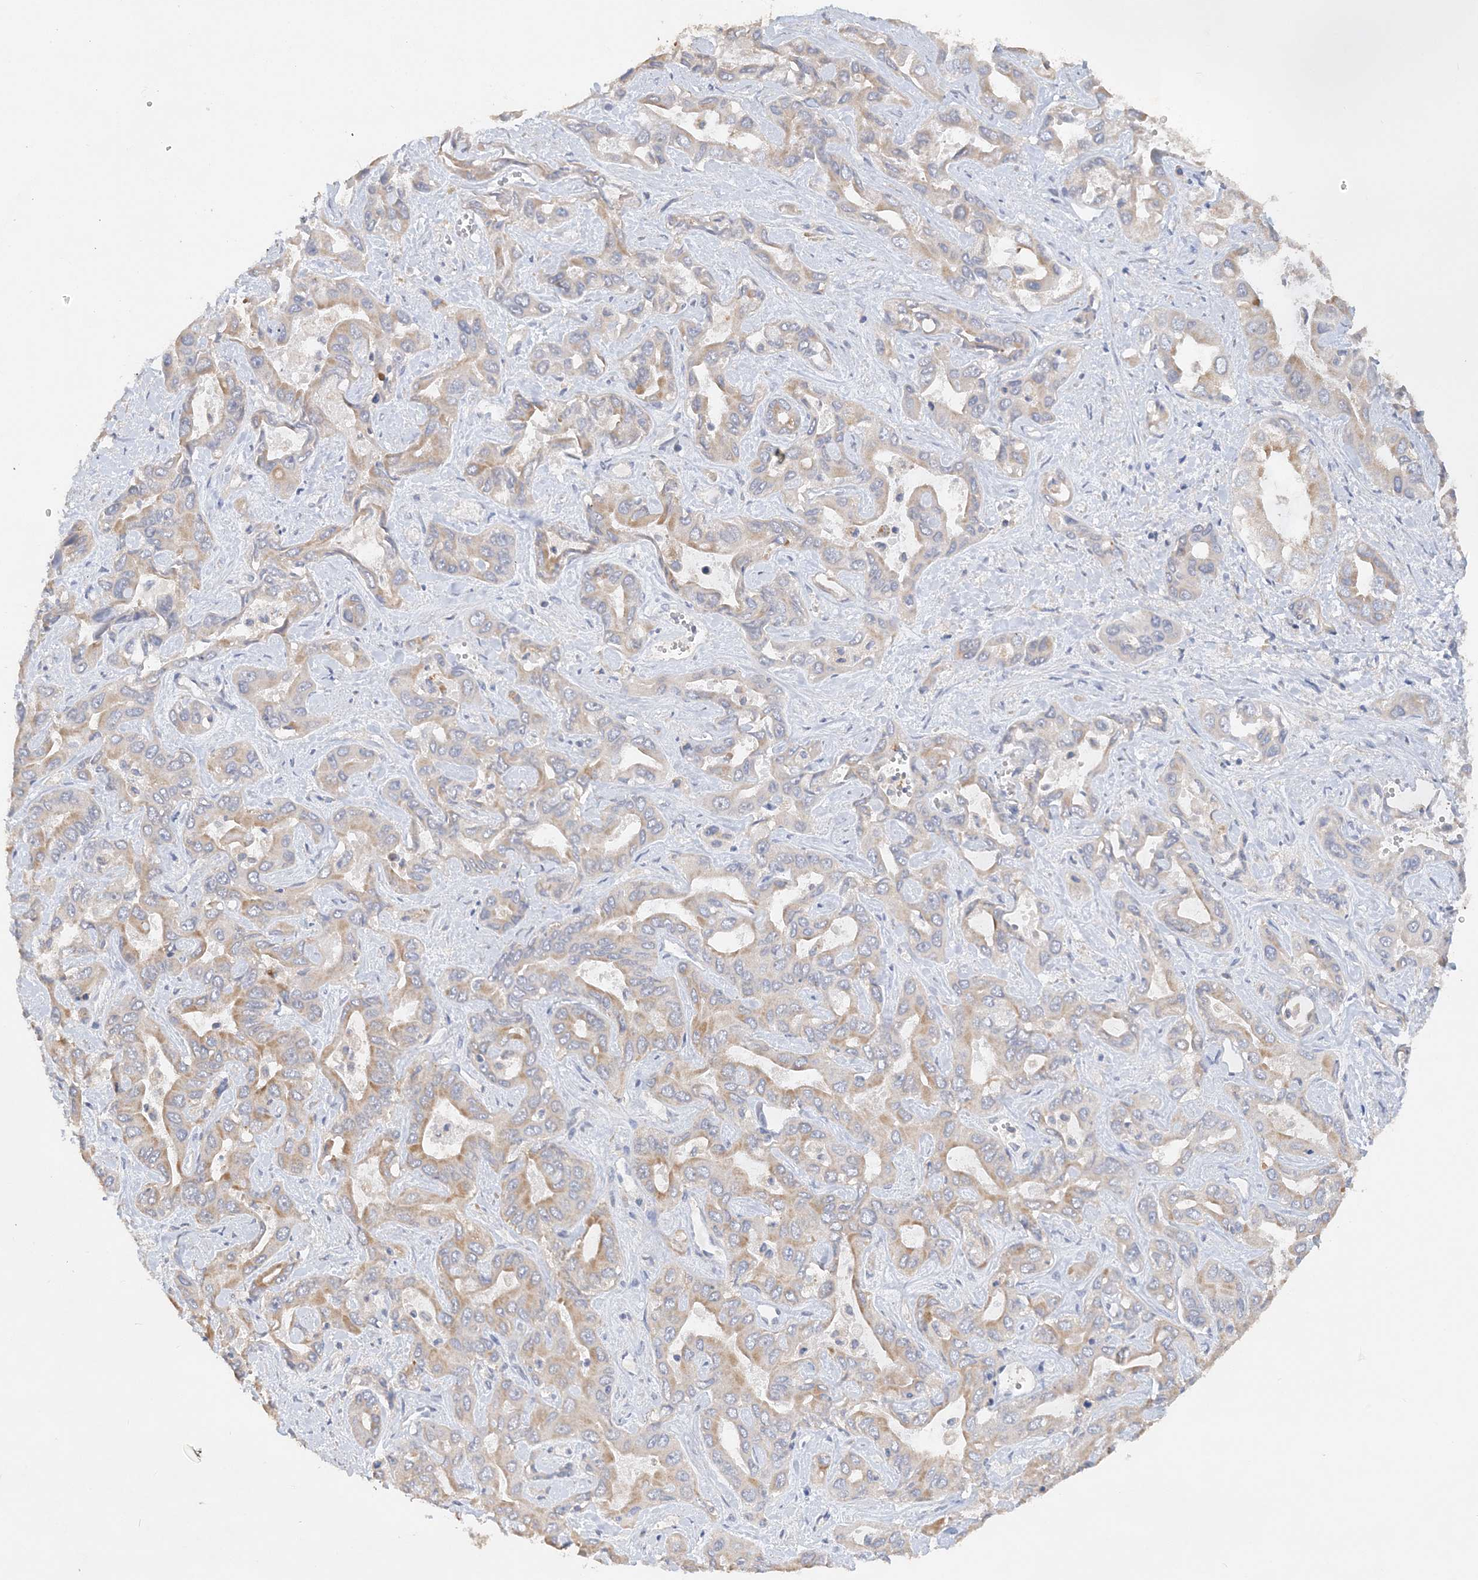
{"staining": {"intensity": "moderate", "quantity": "<25%", "location": "cytoplasmic/membranous"}, "tissue": "liver cancer", "cell_type": "Tumor cells", "image_type": "cancer", "snomed": [{"axis": "morphology", "description": "Cholangiocarcinoma"}, {"axis": "topography", "description": "Liver"}], "caption": "A brown stain labels moderate cytoplasmic/membranous expression of a protein in cholangiocarcinoma (liver) tumor cells.", "gene": "GRINA", "patient": {"sex": "female", "age": 52}}